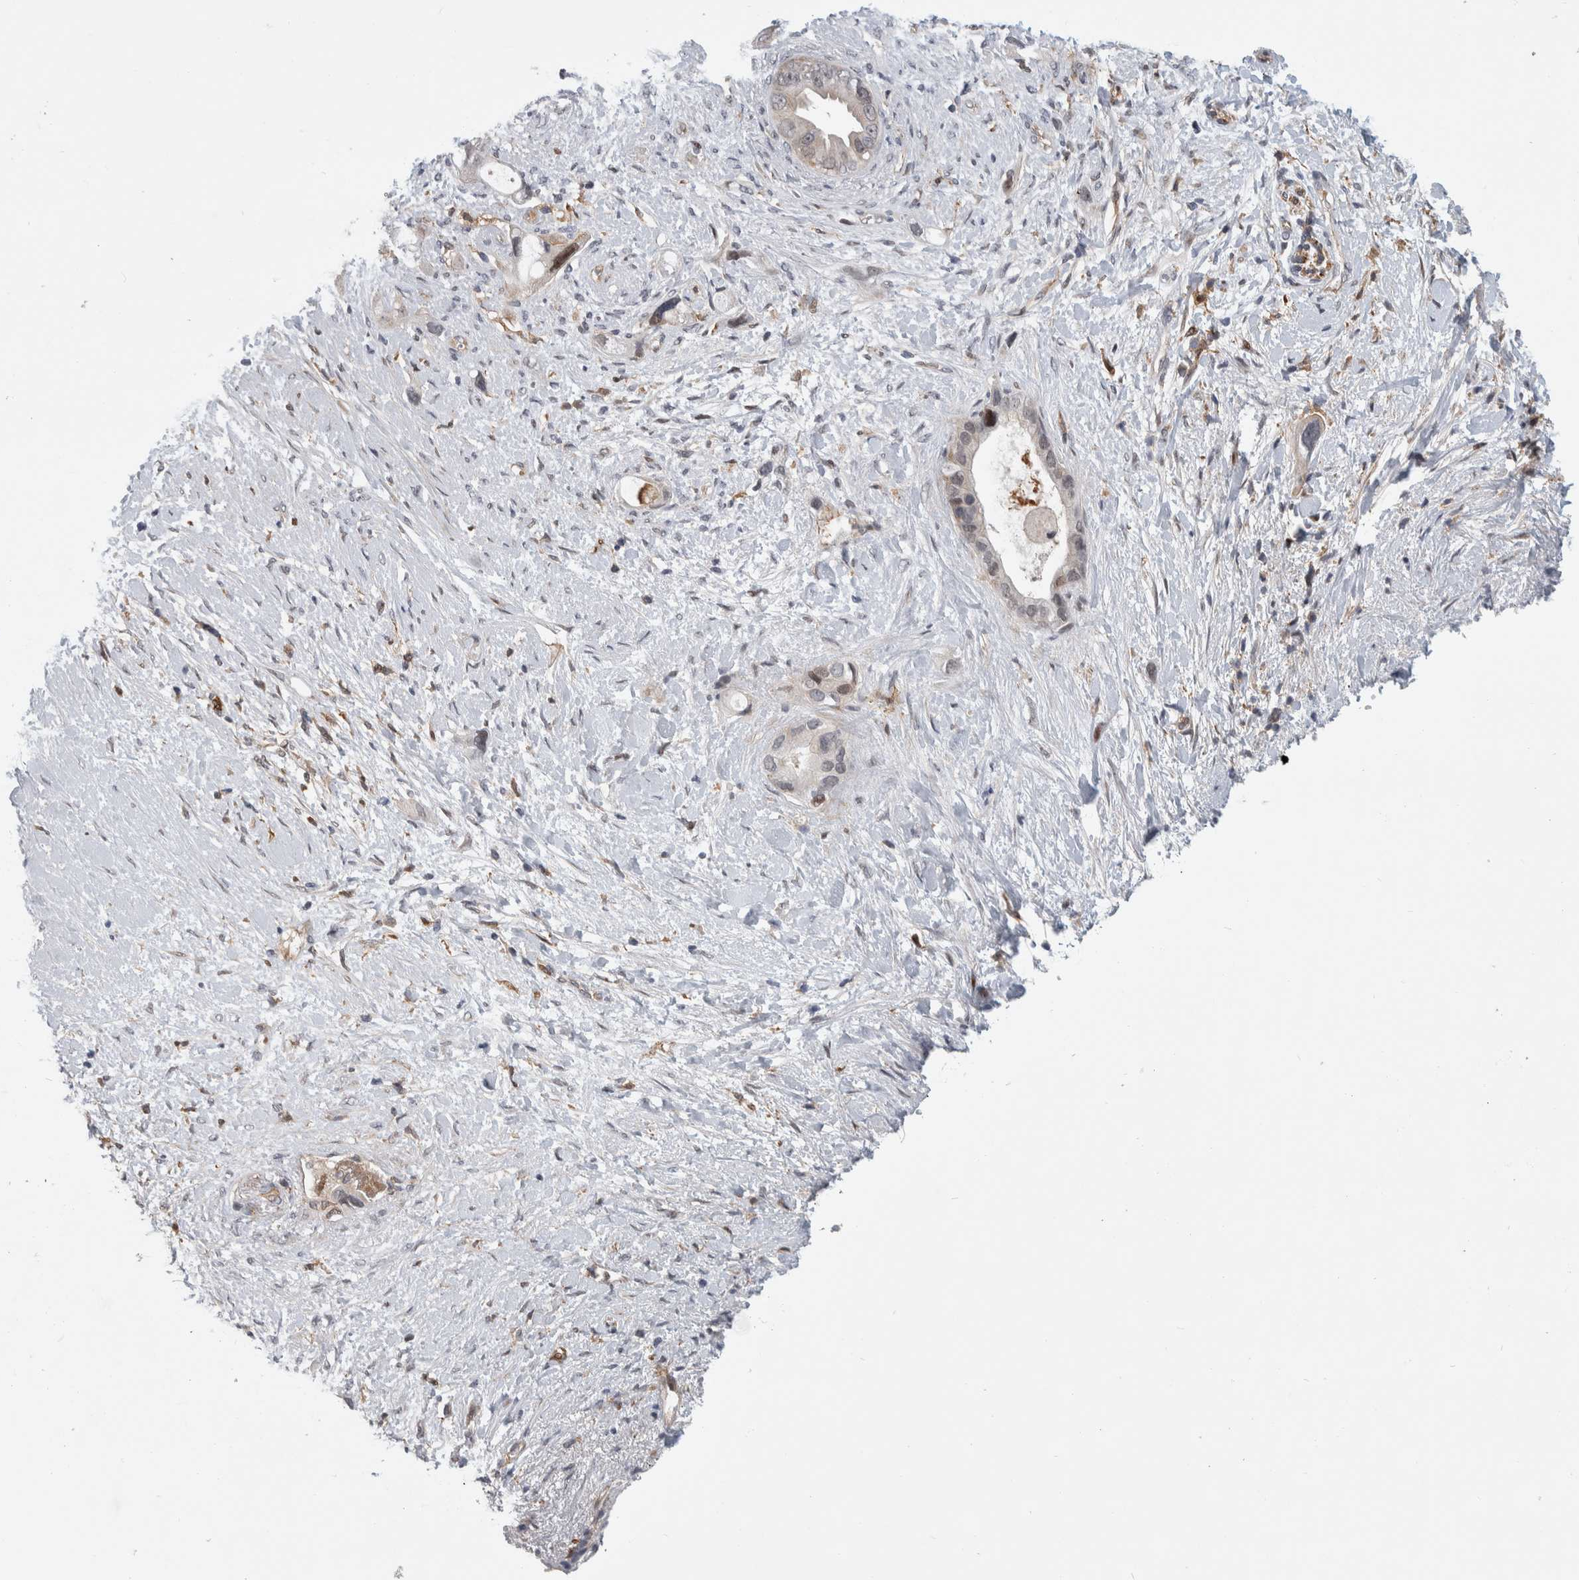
{"staining": {"intensity": "moderate", "quantity": "<25%", "location": "nuclear"}, "tissue": "pancreatic cancer", "cell_type": "Tumor cells", "image_type": "cancer", "snomed": [{"axis": "morphology", "description": "Adenocarcinoma, NOS"}, {"axis": "topography", "description": "Pancreas"}], "caption": "There is low levels of moderate nuclear expression in tumor cells of pancreatic adenocarcinoma, as demonstrated by immunohistochemical staining (brown color).", "gene": "MSL1", "patient": {"sex": "female", "age": 56}}